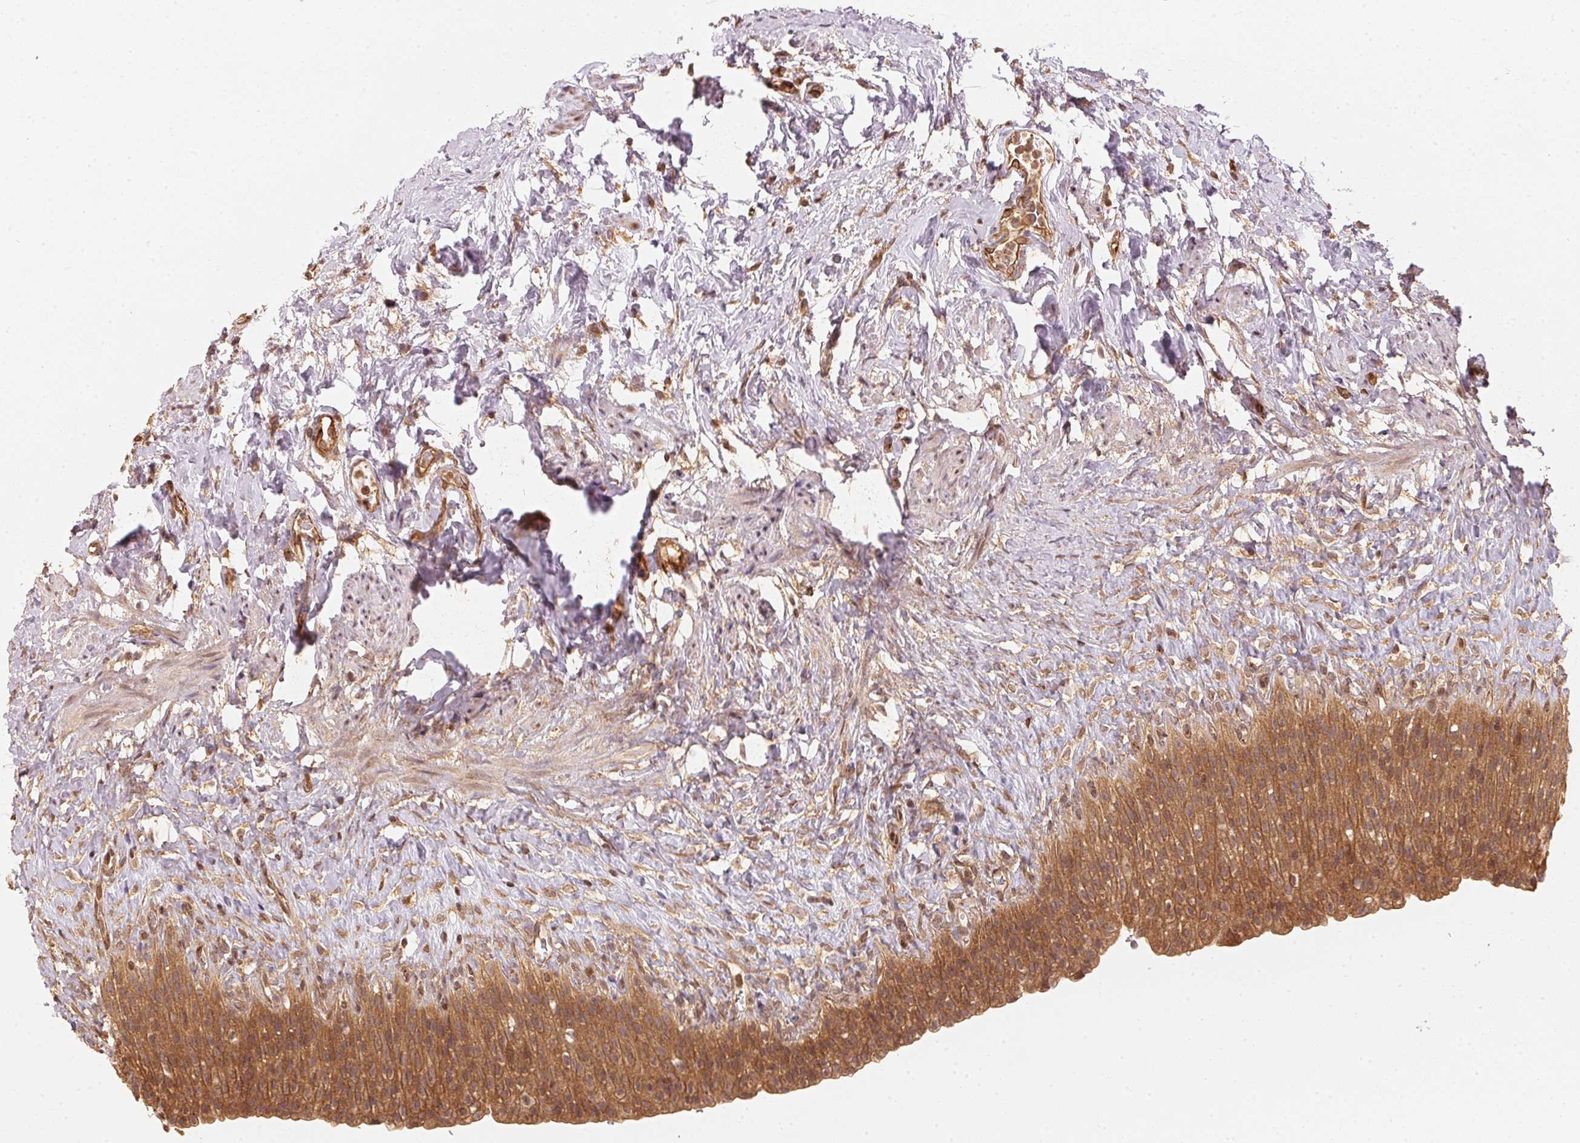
{"staining": {"intensity": "moderate", "quantity": ">75%", "location": "cytoplasmic/membranous"}, "tissue": "urinary bladder", "cell_type": "Urothelial cells", "image_type": "normal", "snomed": [{"axis": "morphology", "description": "Normal tissue, NOS"}, {"axis": "topography", "description": "Urinary bladder"}, {"axis": "topography", "description": "Prostate"}], "caption": "Brown immunohistochemical staining in normal human urinary bladder reveals moderate cytoplasmic/membranous positivity in about >75% of urothelial cells. (DAB (3,3'-diaminobenzidine) = brown stain, brightfield microscopy at high magnification).", "gene": "STRN4", "patient": {"sex": "male", "age": 76}}